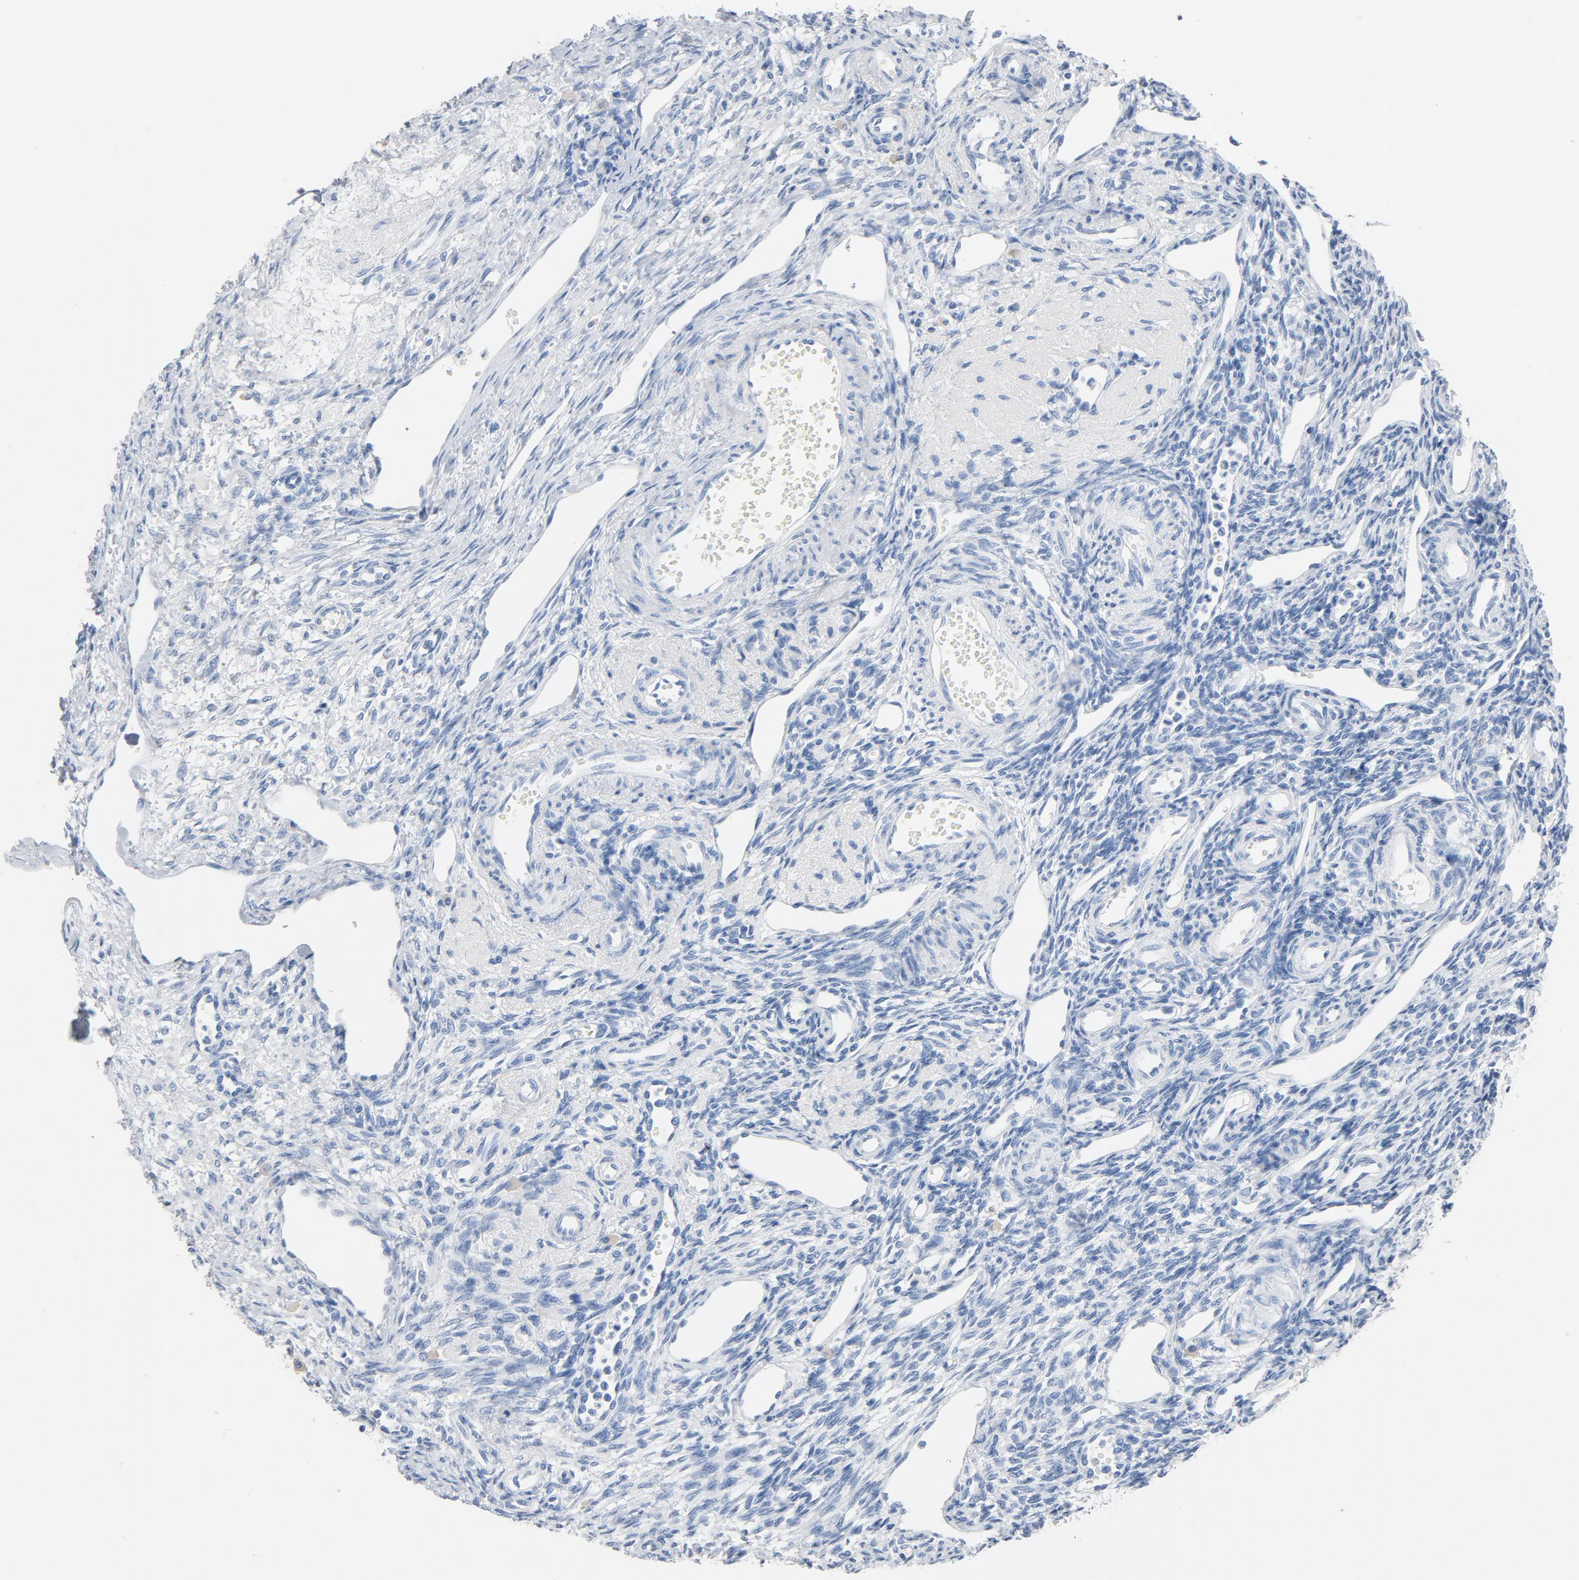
{"staining": {"intensity": "negative", "quantity": "none", "location": "none"}, "tissue": "ovary", "cell_type": "Ovarian stroma cells", "image_type": "normal", "snomed": [{"axis": "morphology", "description": "Normal tissue, NOS"}, {"axis": "topography", "description": "Ovary"}], "caption": "This is an immunohistochemistry photomicrograph of benign ovary. There is no expression in ovarian stroma cells.", "gene": "PTPRB", "patient": {"sex": "female", "age": 33}}